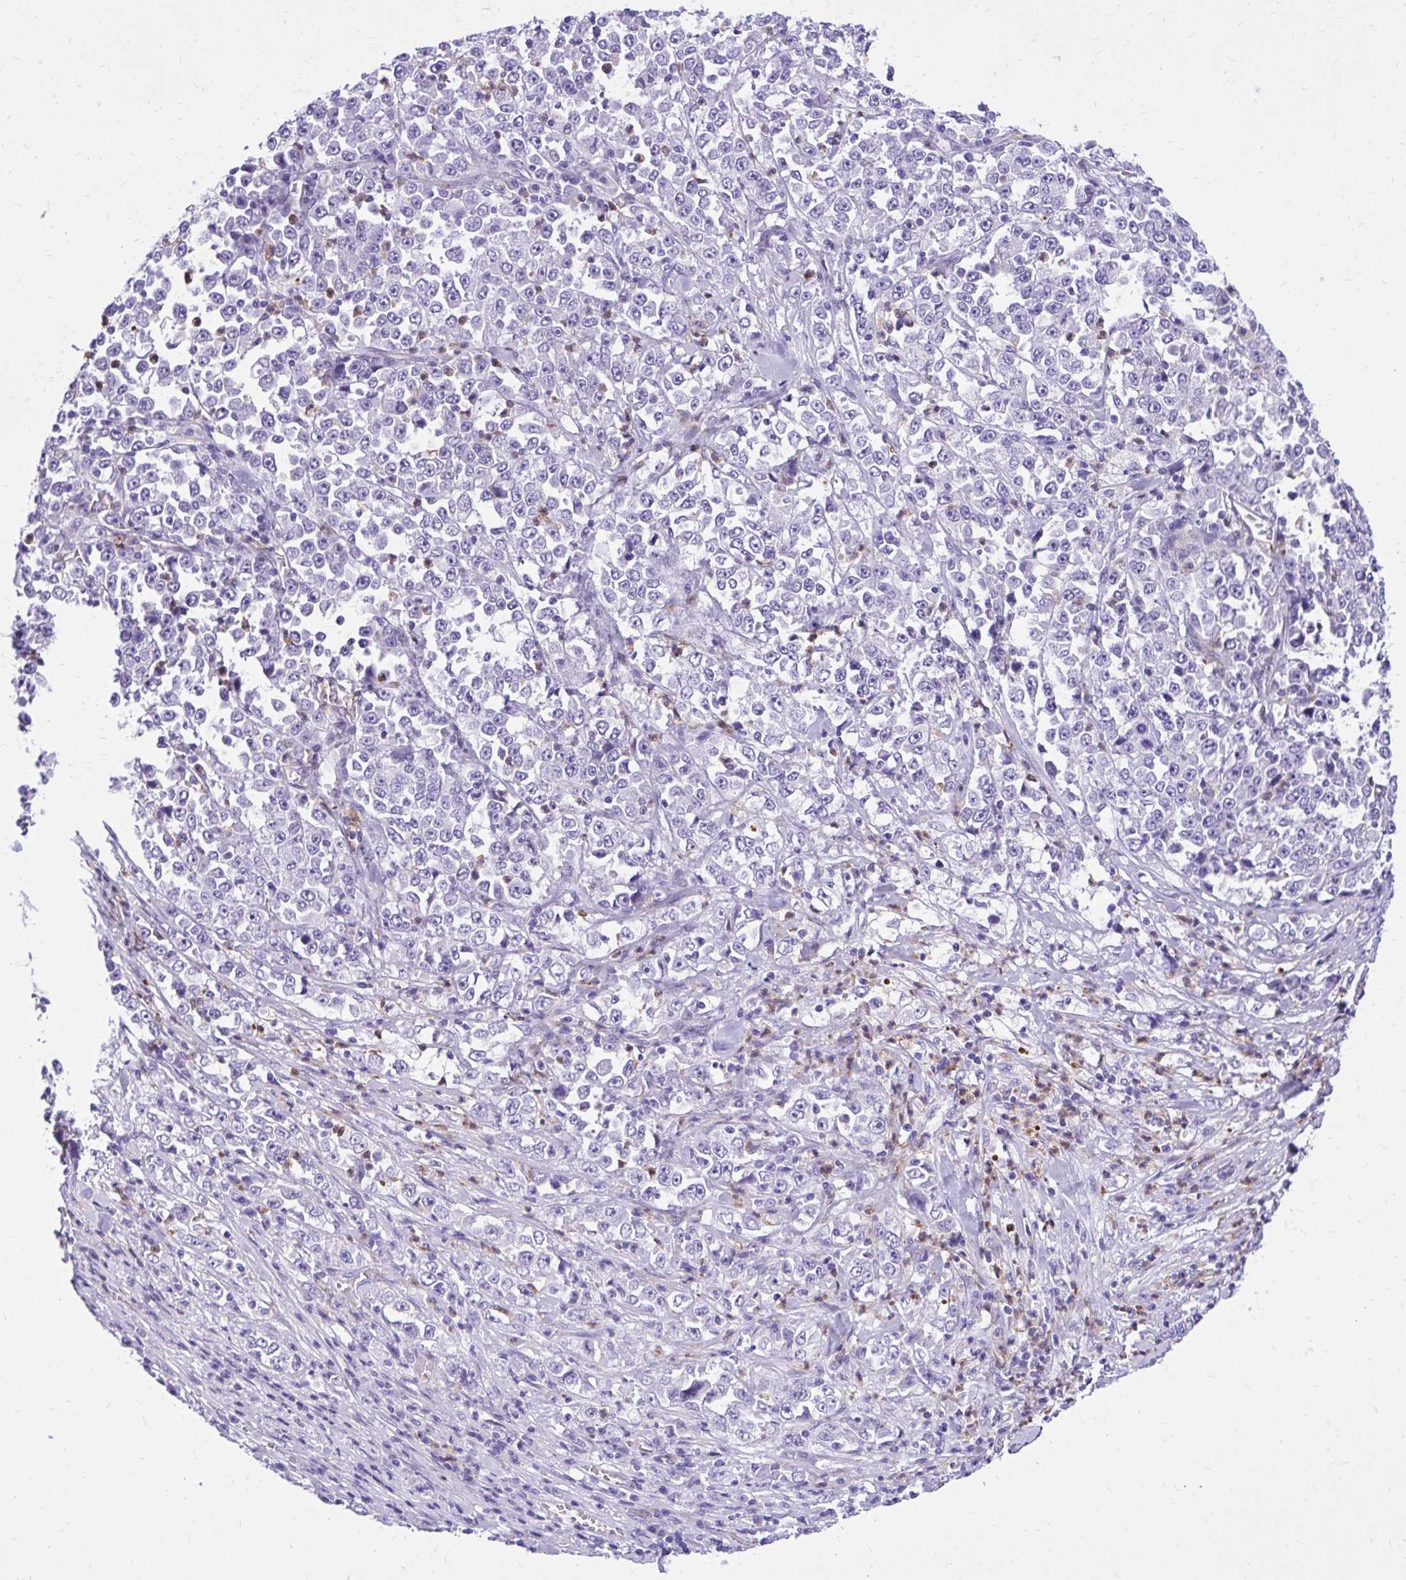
{"staining": {"intensity": "negative", "quantity": "none", "location": "none"}, "tissue": "stomach cancer", "cell_type": "Tumor cells", "image_type": "cancer", "snomed": [{"axis": "morphology", "description": "Normal tissue, NOS"}, {"axis": "morphology", "description": "Adenocarcinoma, NOS"}, {"axis": "topography", "description": "Stomach, upper"}, {"axis": "topography", "description": "Stomach"}], "caption": "Immunohistochemistry image of neoplastic tissue: stomach cancer stained with DAB (3,3'-diaminobenzidine) demonstrates no significant protein expression in tumor cells.", "gene": "ADAMTSL1", "patient": {"sex": "male", "age": 59}}